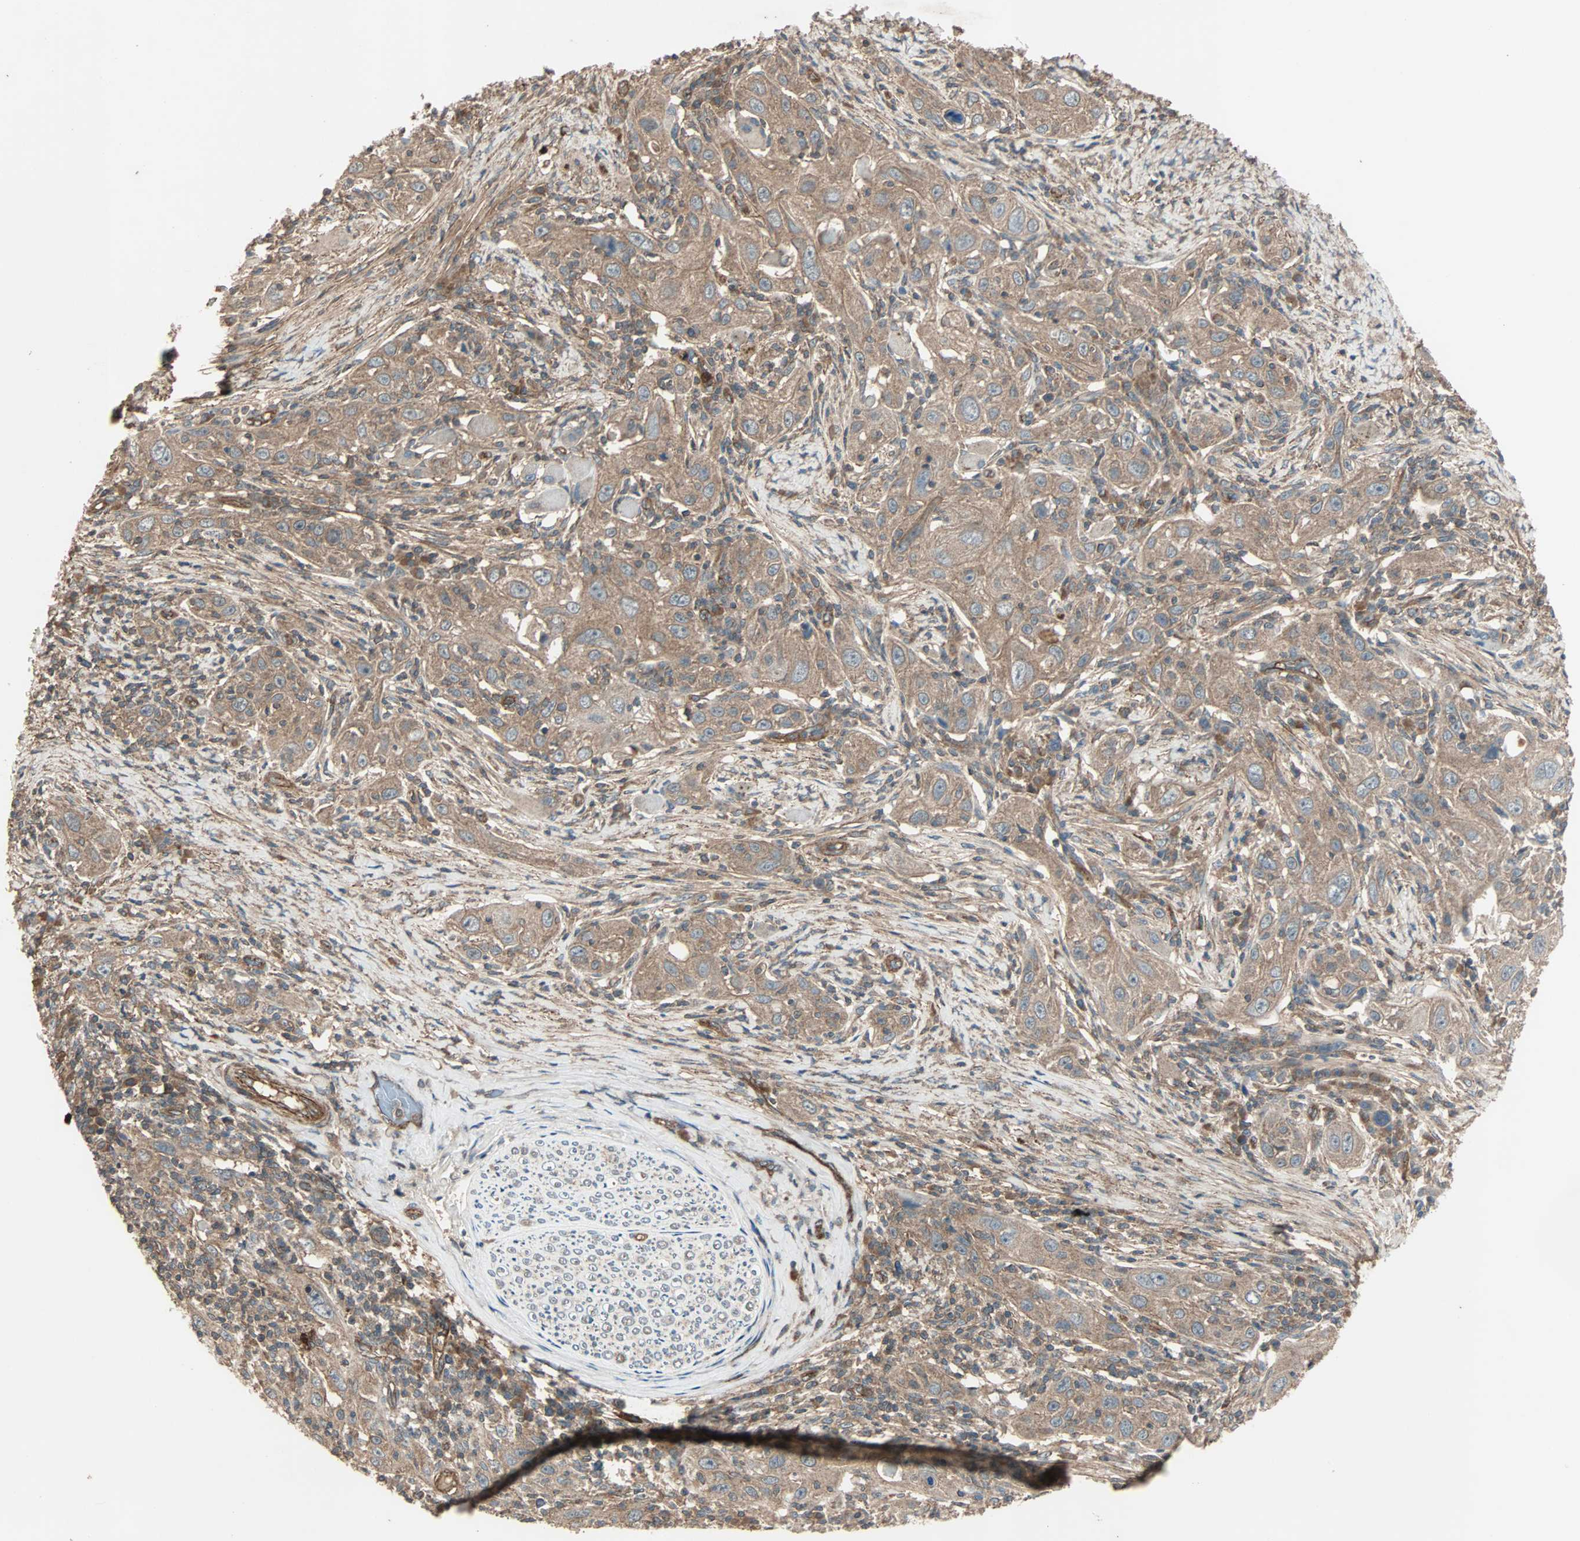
{"staining": {"intensity": "moderate", "quantity": ">75%", "location": "cytoplasmic/membranous"}, "tissue": "skin cancer", "cell_type": "Tumor cells", "image_type": "cancer", "snomed": [{"axis": "morphology", "description": "Squamous cell carcinoma, NOS"}, {"axis": "topography", "description": "Skin"}], "caption": "Squamous cell carcinoma (skin) stained with a protein marker reveals moderate staining in tumor cells.", "gene": "GCK", "patient": {"sex": "female", "age": 88}}